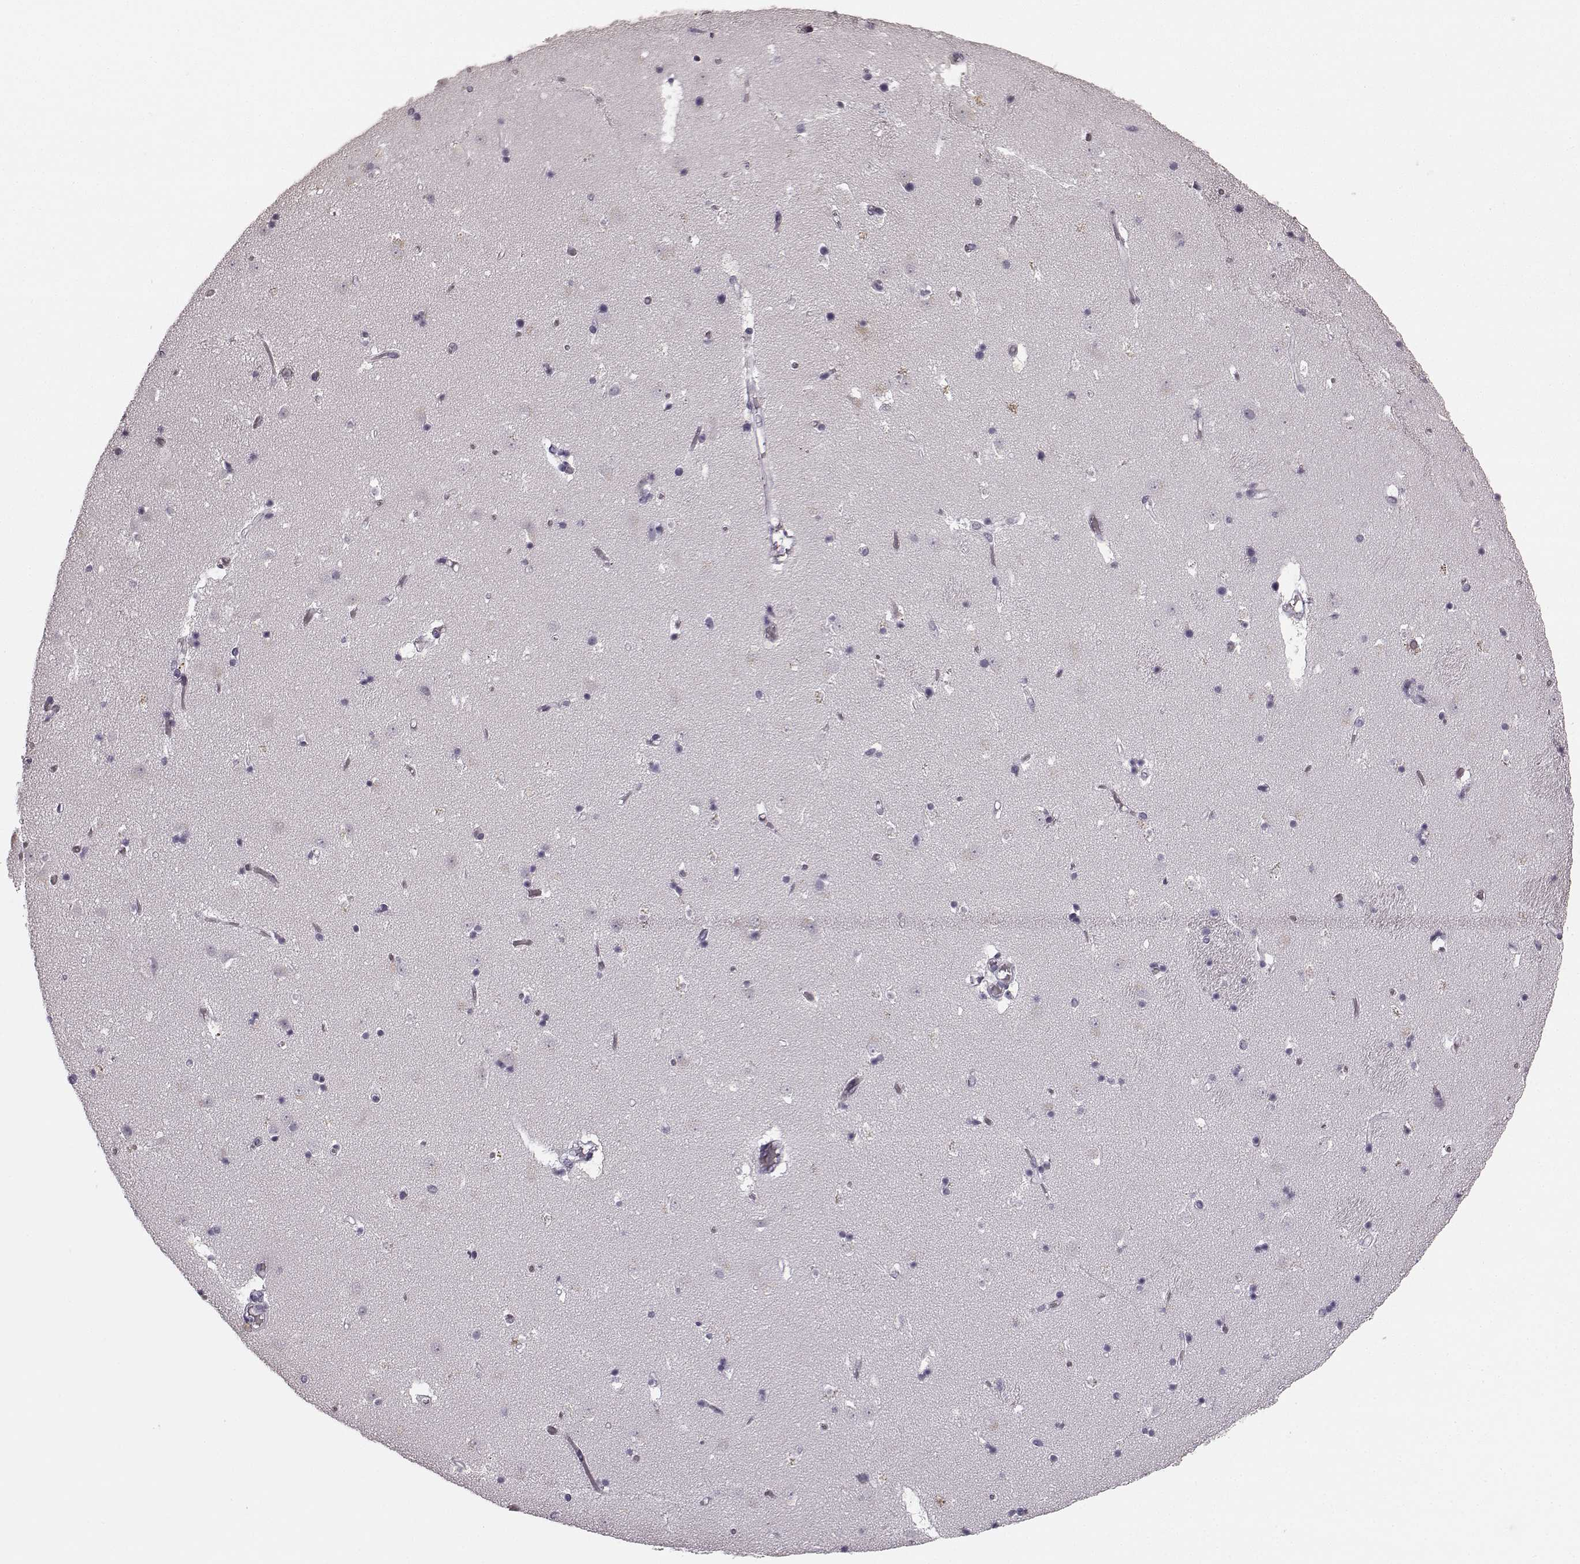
{"staining": {"intensity": "negative", "quantity": "none", "location": "none"}, "tissue": "caudate", "cell_type": "Glial cells", "image_type": "normal", "snomed": [{"axis": "morphology", "description": "Normal tissue, NOS"}, {"axis": "topography", "description": "Lateral ventricle wall"}], "caption": "Immunohistochemical staining of normal human caudate exhibits no significant positivity in glial cells.", "gene": "TMPRSS15", "patient": {"sex": "female", "age": 42}}